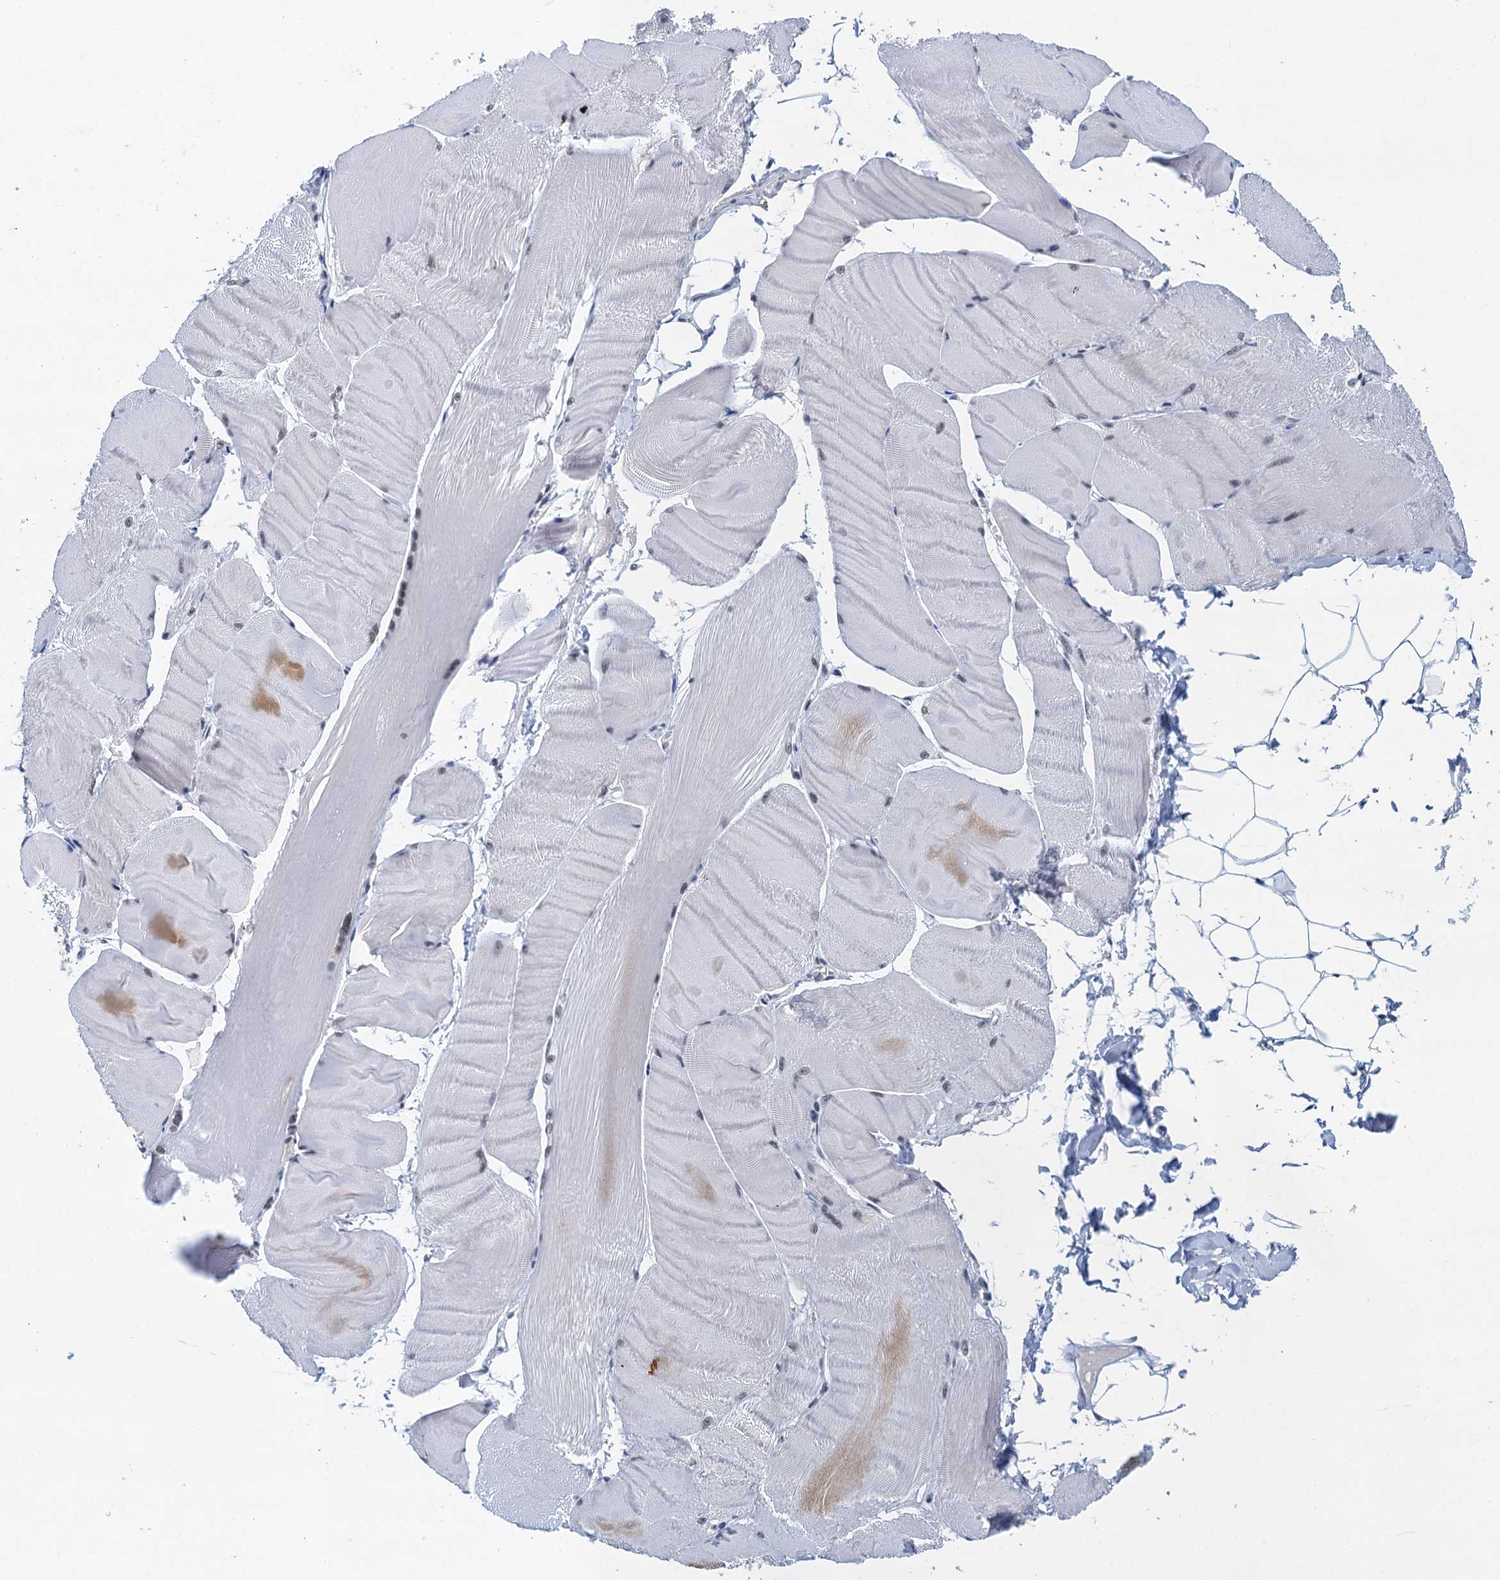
{"staining": {"intensity": "weak", "quantity": "<25%", "location": "cytoplasmic/membranous"}, "tissue": "skeletal muscle", "cell_type": "Myocytes", "image_type": "normal", "snomed": [{"axis": "morphology", "description": "Normal tissue, NOS"}, {"axis": "morphology", "description": "Basal cell carcinoma"}, {"axis": "topography", "description": "Skeletal muscle"}], "caption": "Photomicrograph shows no significant protein expression in myocytes of normal skeletal muscle.", "gene": "EPS8L1", "patient": {"sex": "female", "age": 64}}